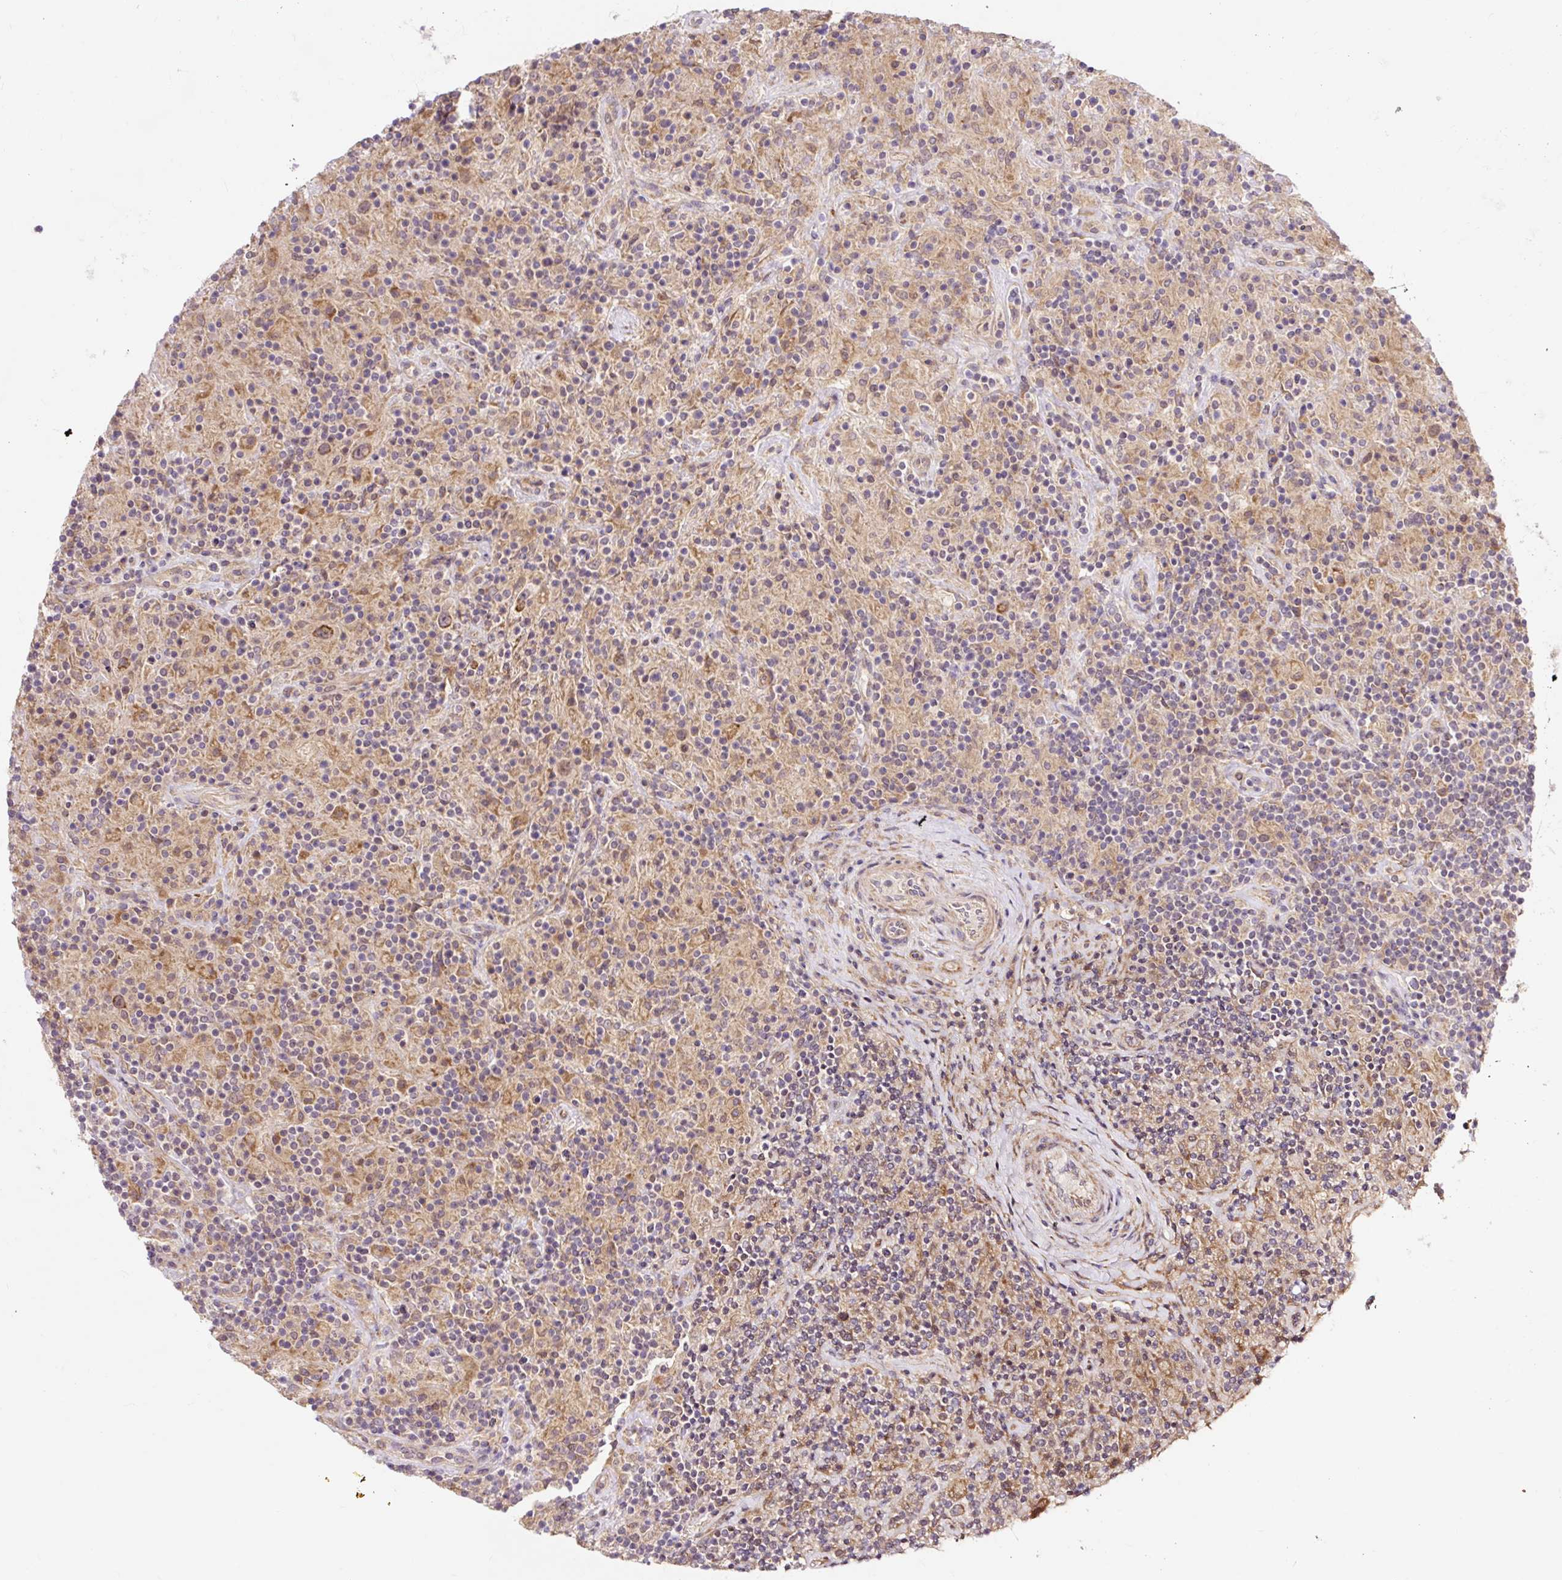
{"staining": {"intensity": "moderate", "quantity": ">75%", "location": "cytoplasmic/membranous"}, "tissue": "lymphoma", "cell_type": "Tumor cells", "image_type": "cancer", "snomed": [{"axis": "morphology", "description": "Hodgkin's disease, NOS"}, {"axis": "topography", "description": "Lymph node"}], "caption": "Tumor cells display moderate cytoplasmic/membranous positivity in about >75% of cells in Hodgkin's disease.", "gene": "TRIAP1", "patient": {"sex": "male", "age": 70}}